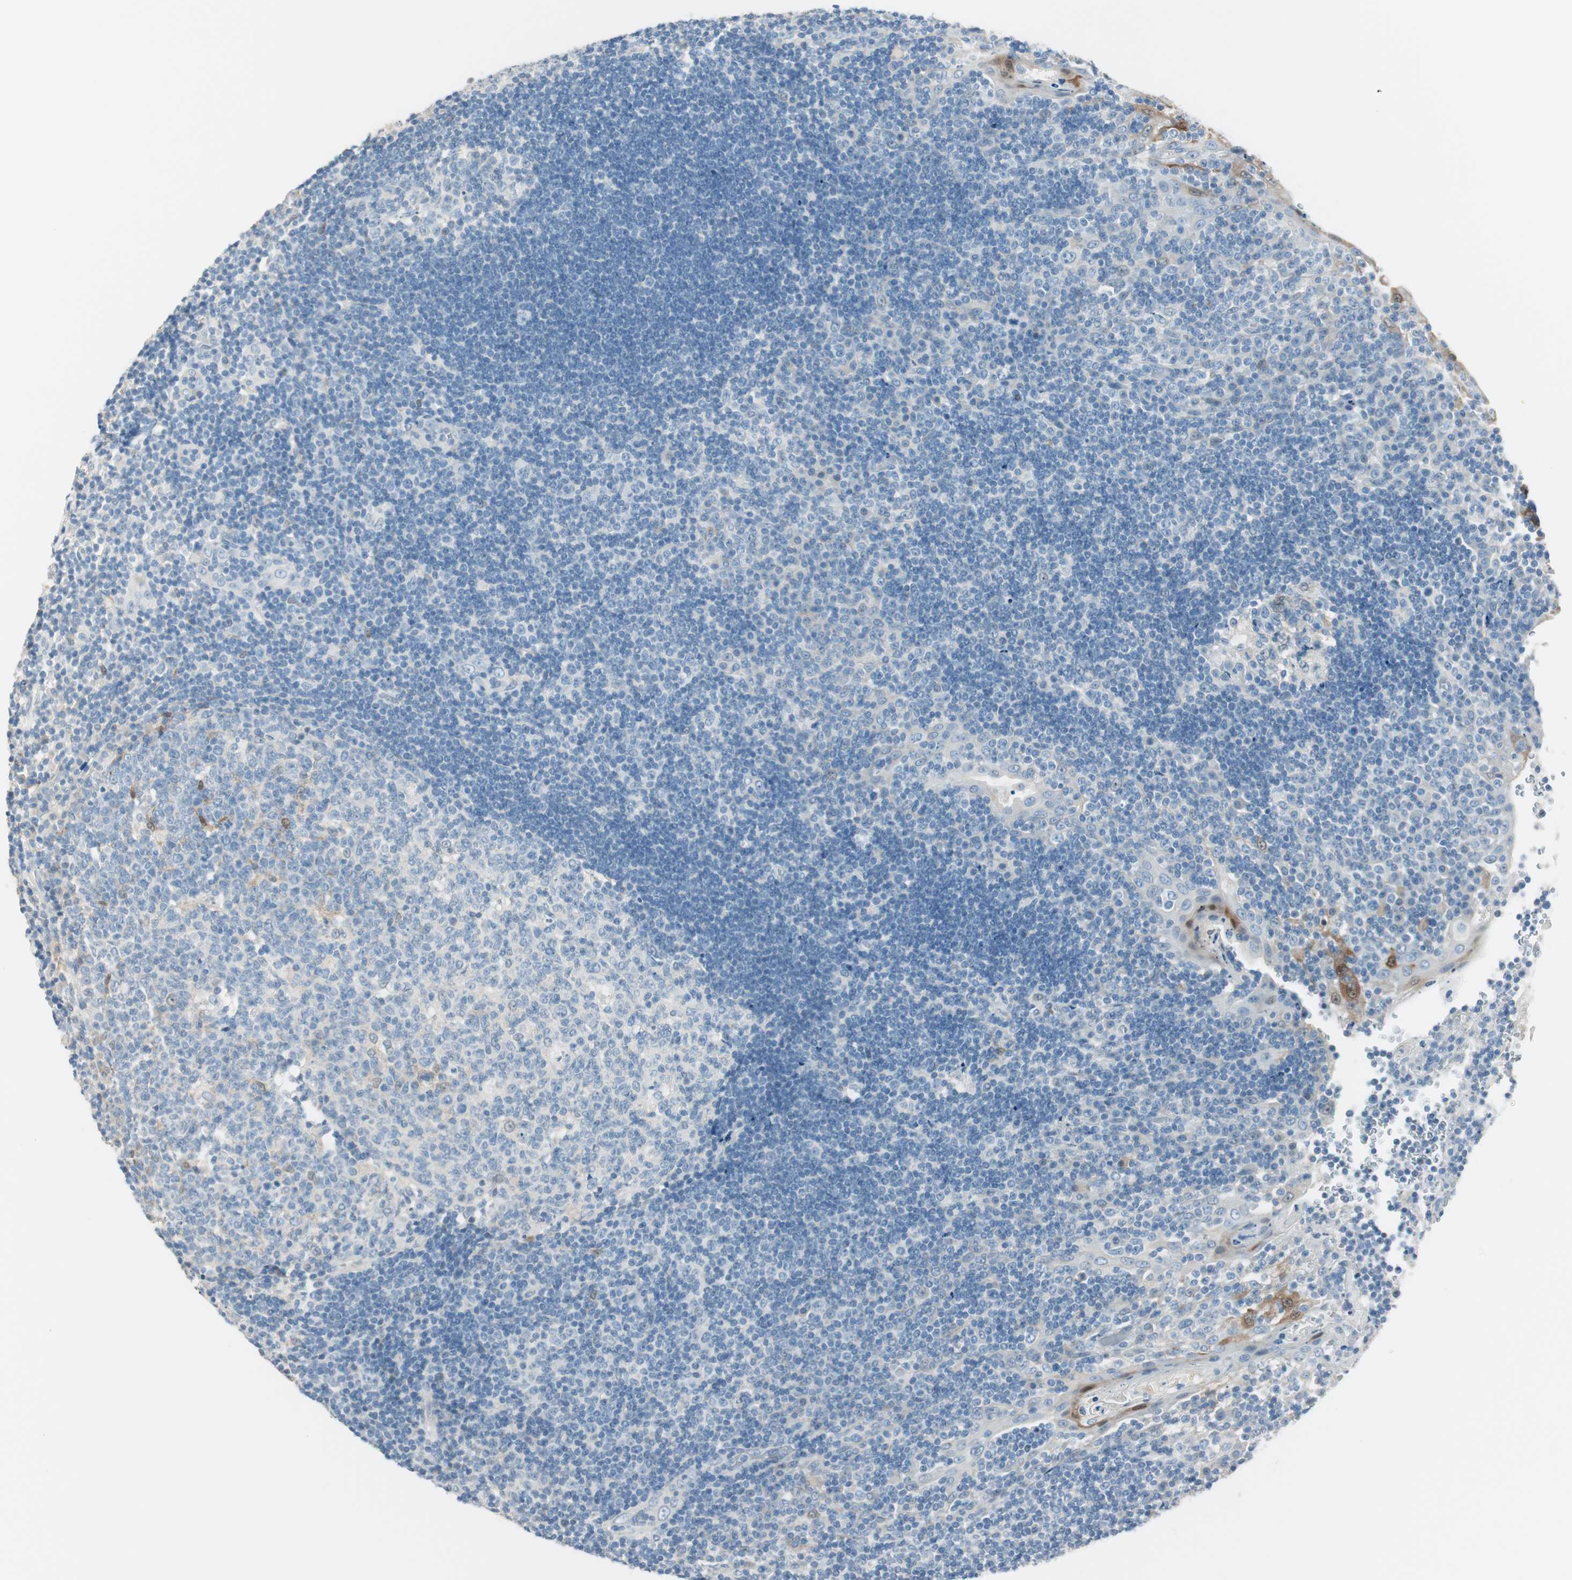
{"staining": {"intensity": "negative", "quantity": "none", "location": "none"}, "tissue": "tonsil", "cell_type": "Germinal center cells", "image_type": "normal", "snomed": [{"axis": "morphology", "description": "Normal tissue, NOS"}, {"axis": "topography", "description": "Tonsil"}], "caption": "A high-resolution micrograph shows immunohistochemistry staining of unremarkable tonsil, which demonstrates no significant positivity in germinal center cells. (IHC, brightfield microscopy, high magnification).", "gene": "HPGD", "patient": {"sex": "female", "age": 40}}